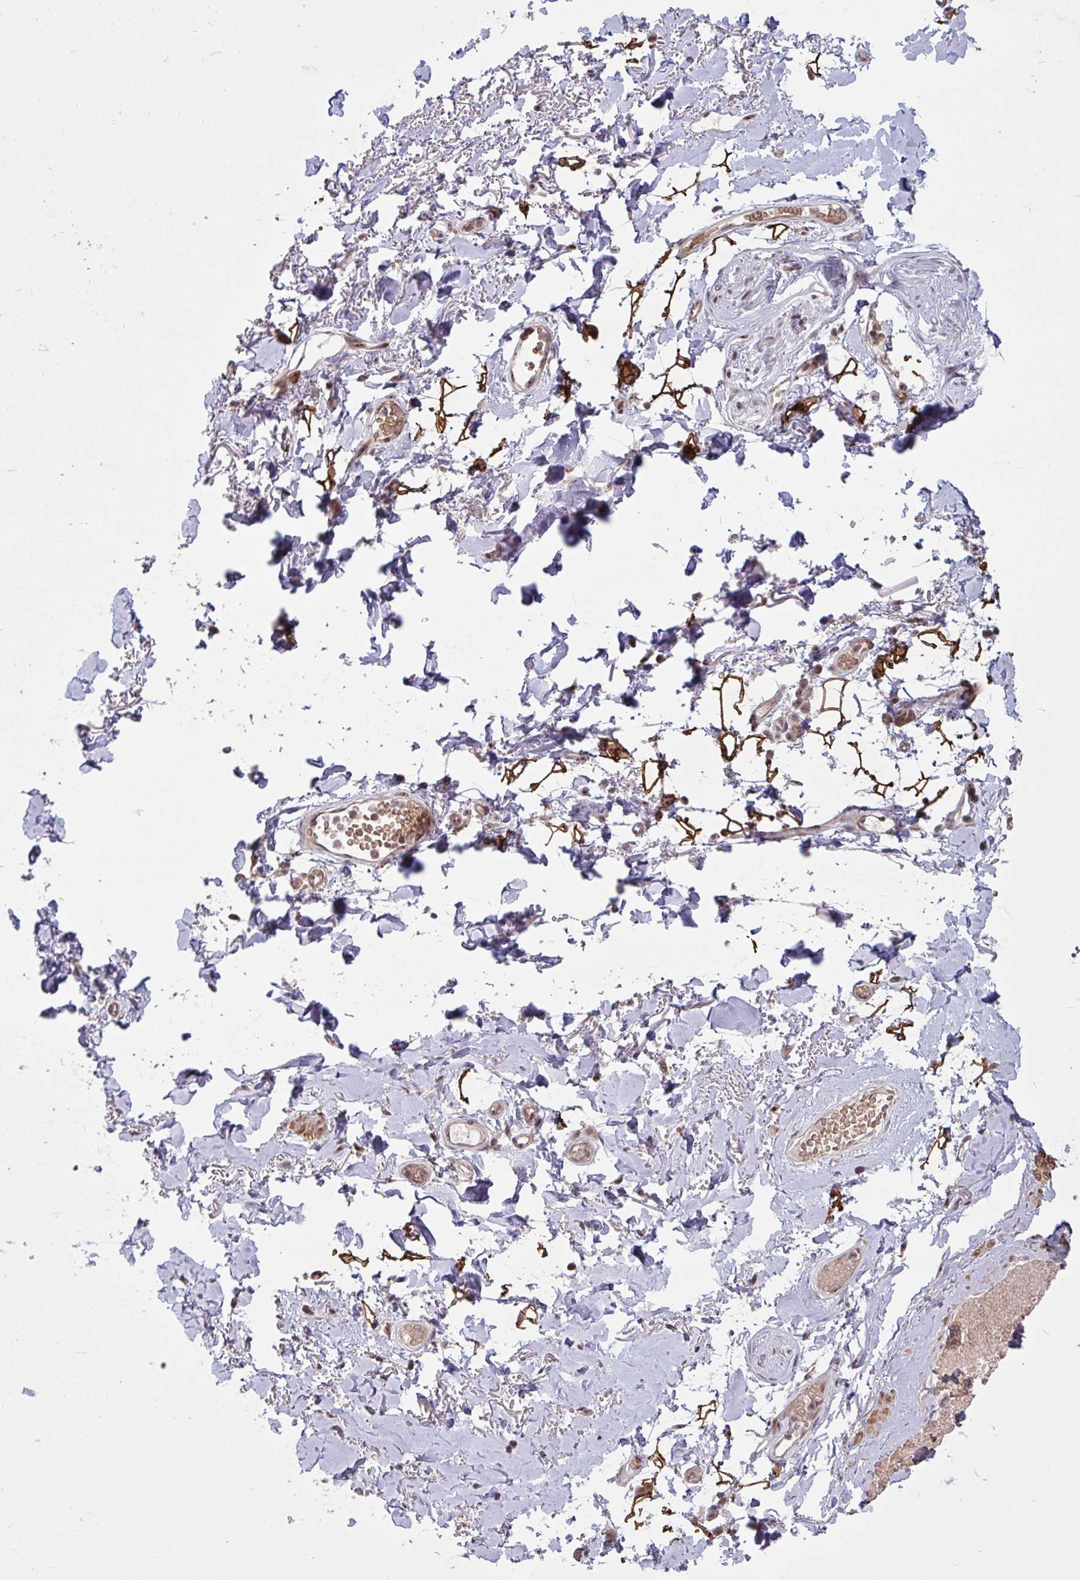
{"staining": {"intensity": "strong", "quantity": ">75%", "location": "cytoplasmic/membranous"}, "tissue": "adipose tissue", "cell_type": "Adipocytes", "image_type": "normal", "snomed": [{"axis": "morphology", "description": "Normal tissue, NOS"}, {"axis": "topography", "description": "Anal"}, {"axis": "topography", "description": "Peripheral nerve tissue"}], "caption": "Adipocytes demonstrate high levels of strong cytoplasmic/membranous staining in about >75% of cells in benign human adipose tissue.", "gene": "NLRP13", "patient": {"sex": "male", "age": 78}}